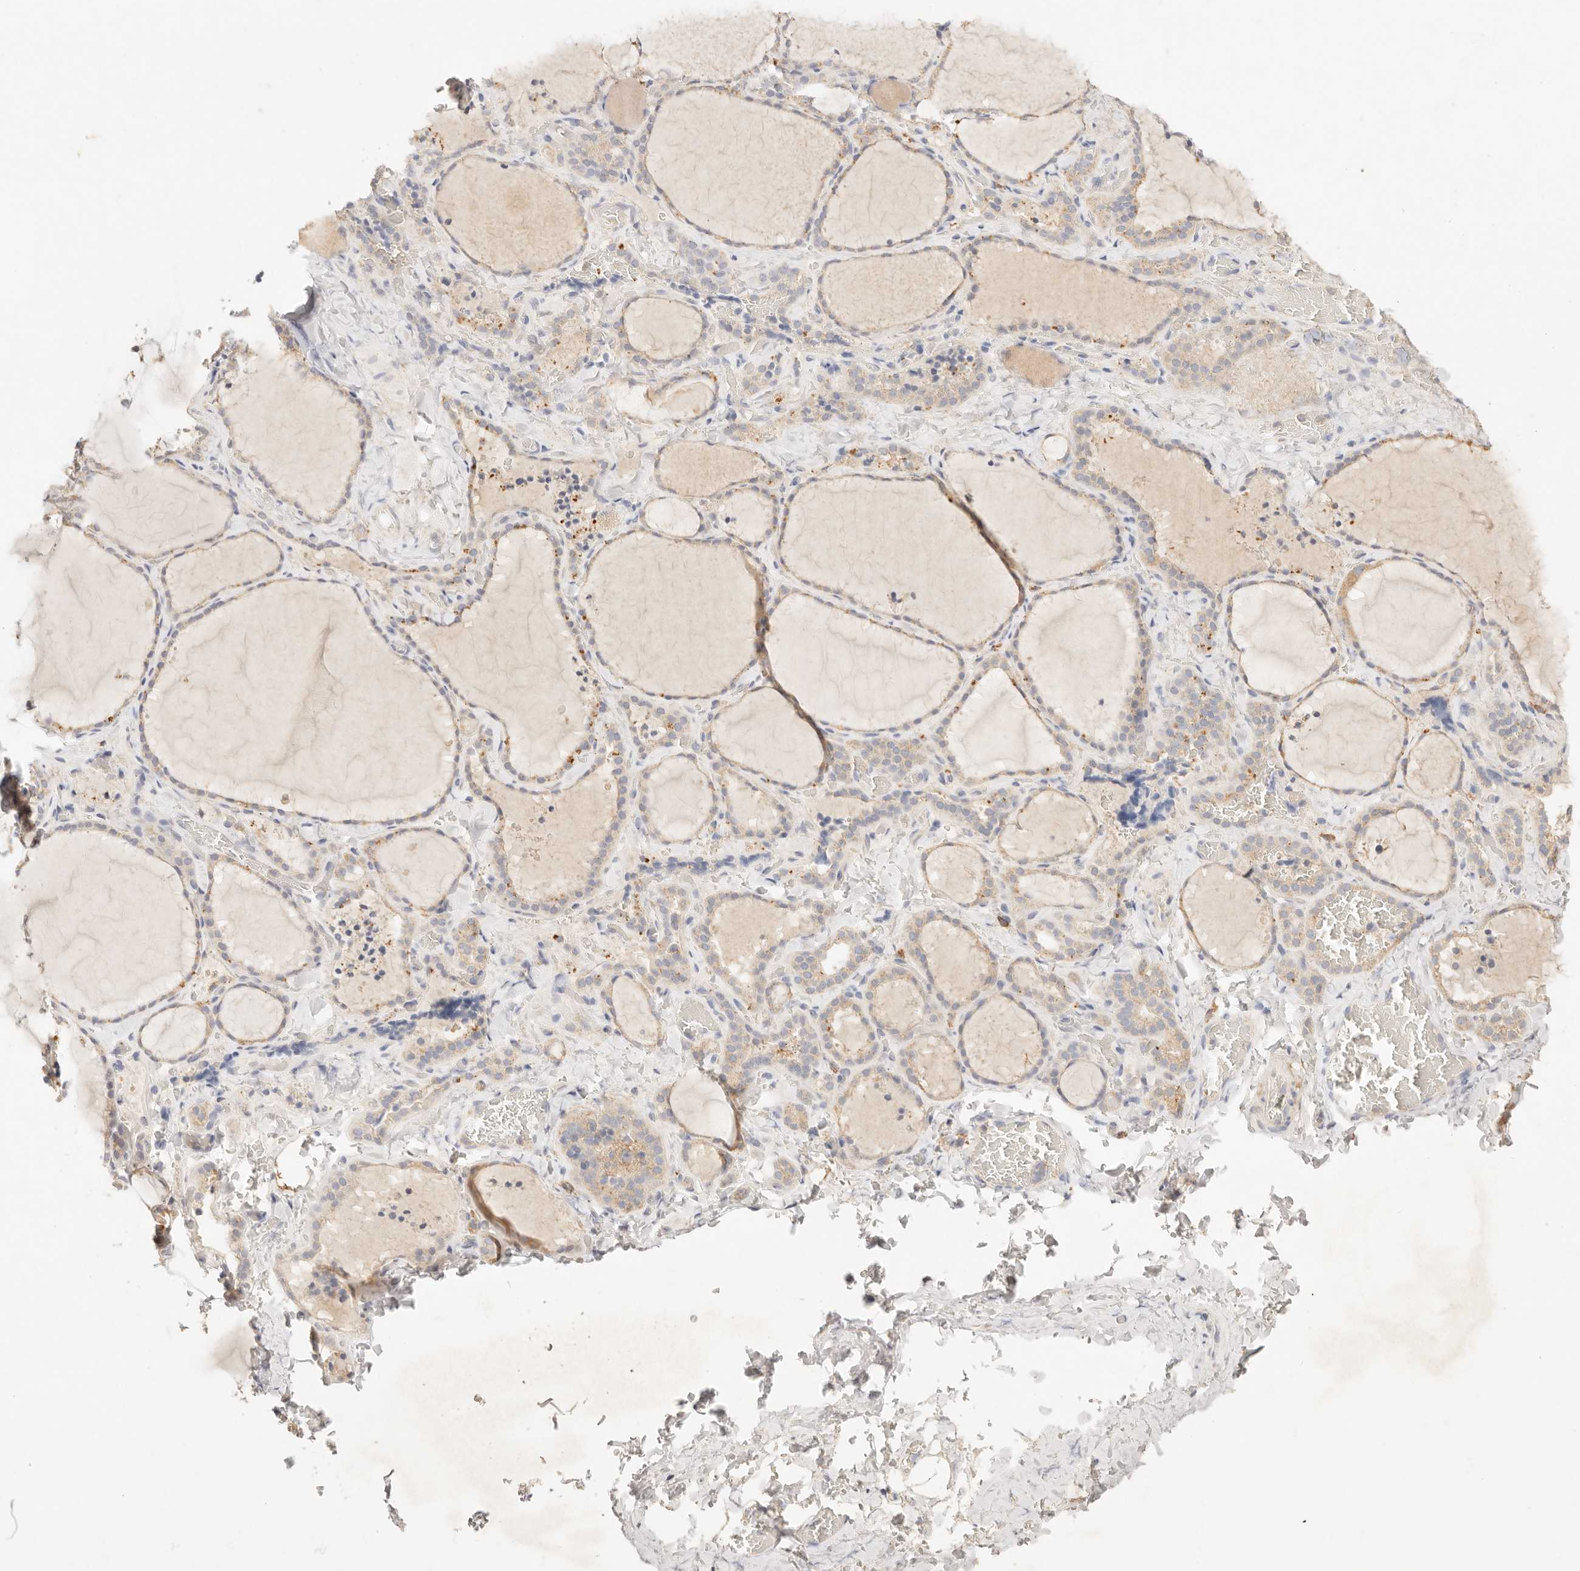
{"staining": {"intensity": "moderate", "quantity": "25%-75%", "location": "cytoplasmic/membranous"}, "tissue": "thyroid gland", "cell_type": "Glandular cells", "image_type": "normal", "snomed": [{"axis": "morphology", "description": "Normal tissue, NOS"}, {"axis": "topography", "description": "Thyroid gland"}], "caption": "Protein expression analysis of unremarkable thyroid gland exhibits moderate cytoplasmic/membranous positivity in about 25%-75% of glandular cells.", "gene": "HK2", "patient": {"sex": "female", "age": 22}}